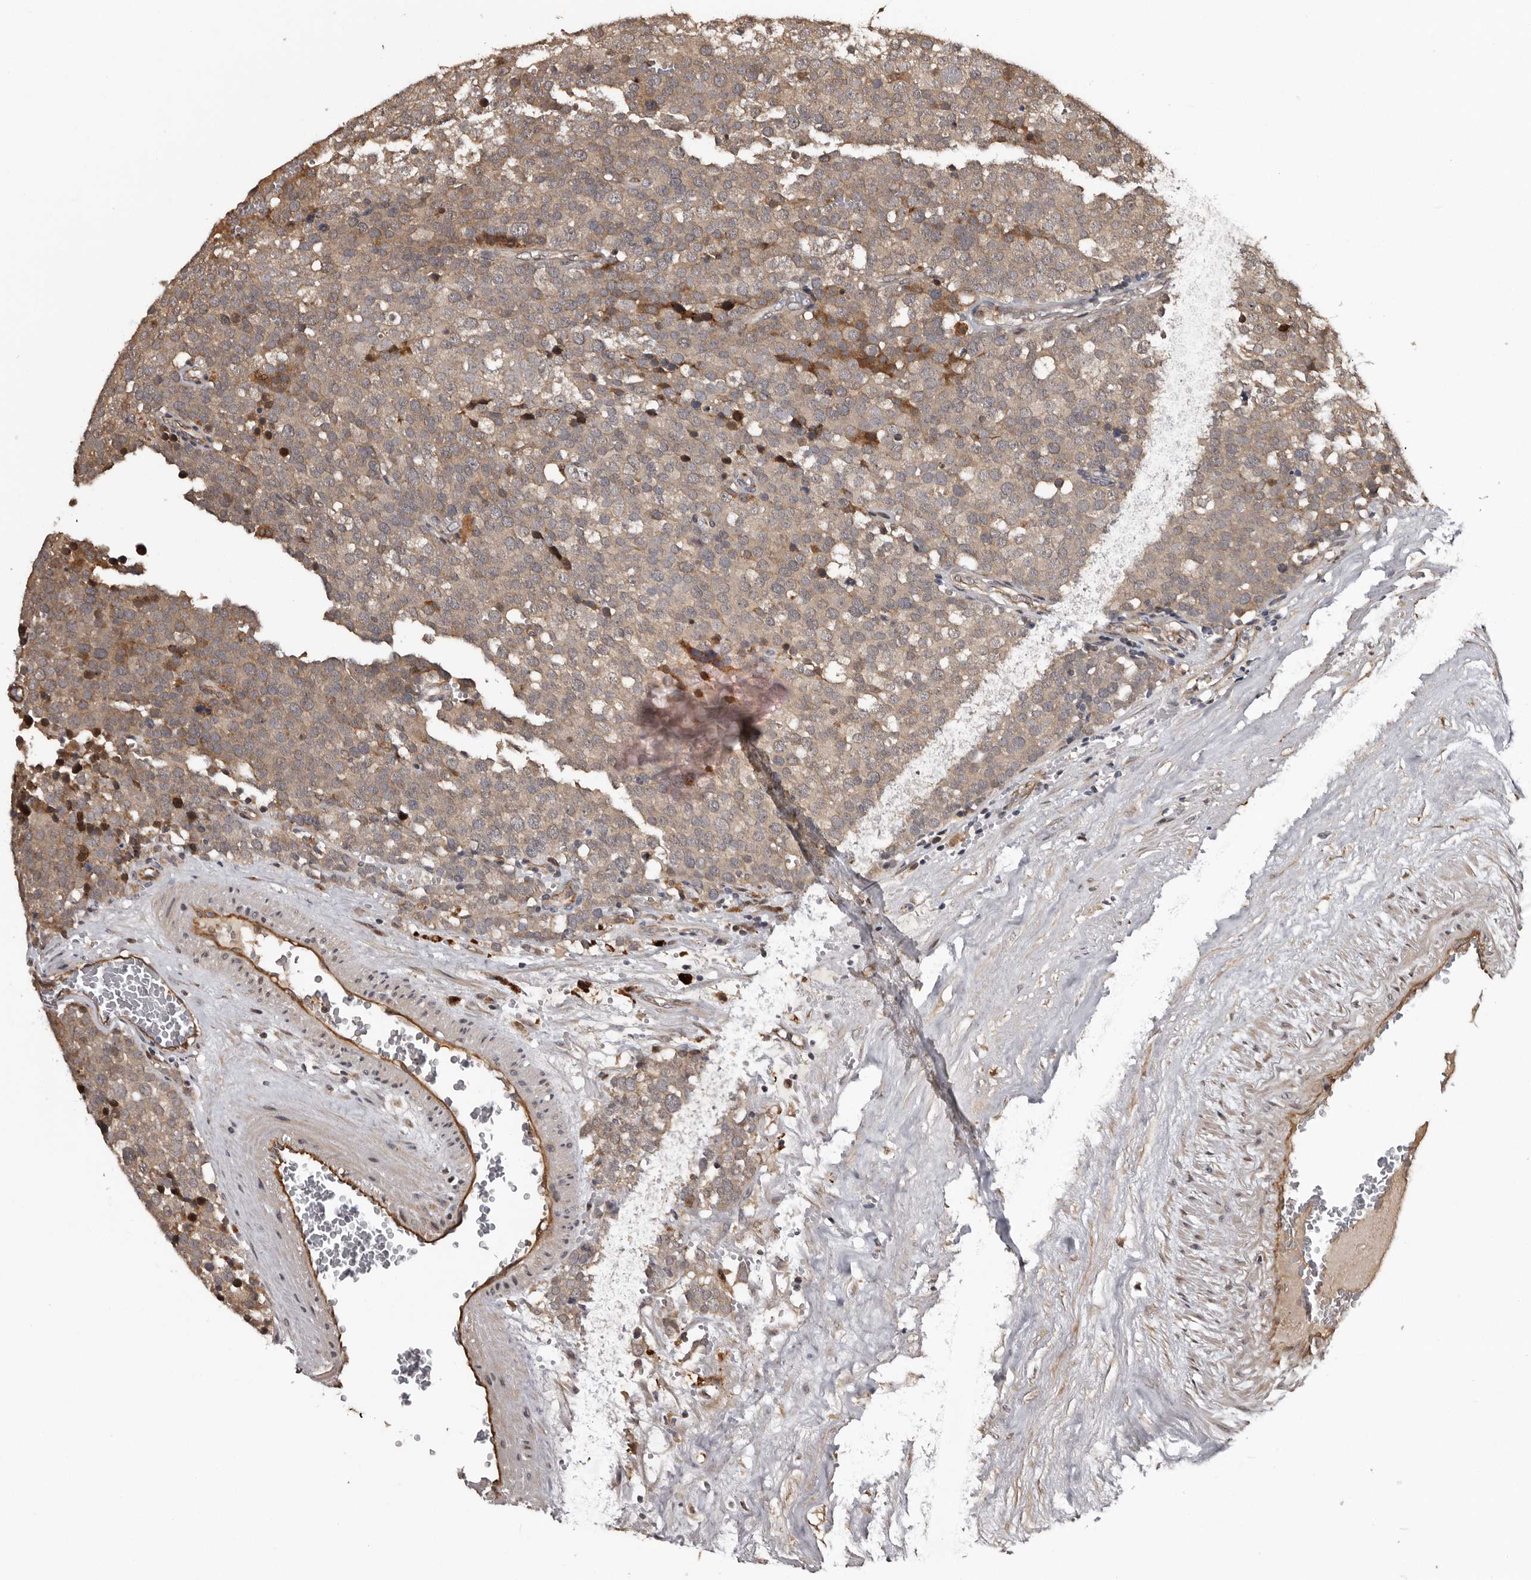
{"staining": {"intensity": "weak", "quantity": ">75%", "location": "cytoplasmic/membranous"}, "tissue": "testis cancer", "cell_type": "Tumor cells", "image_type": "cancer", "snomed": [{"axis": "morphology", "description": "Seminoma, NOS"}, {"axis": "topography", "description": "Testis"}], "caption": "A micrograph of human testis seminoma stained for a protein shows weak cytoplasmic/membranous brown staining in tumor cells. (Brightfield microscopy of DAB IHC at high magnification).", "gene": "SERTAD4", "patient": {"sex": "male", "age": 71}}